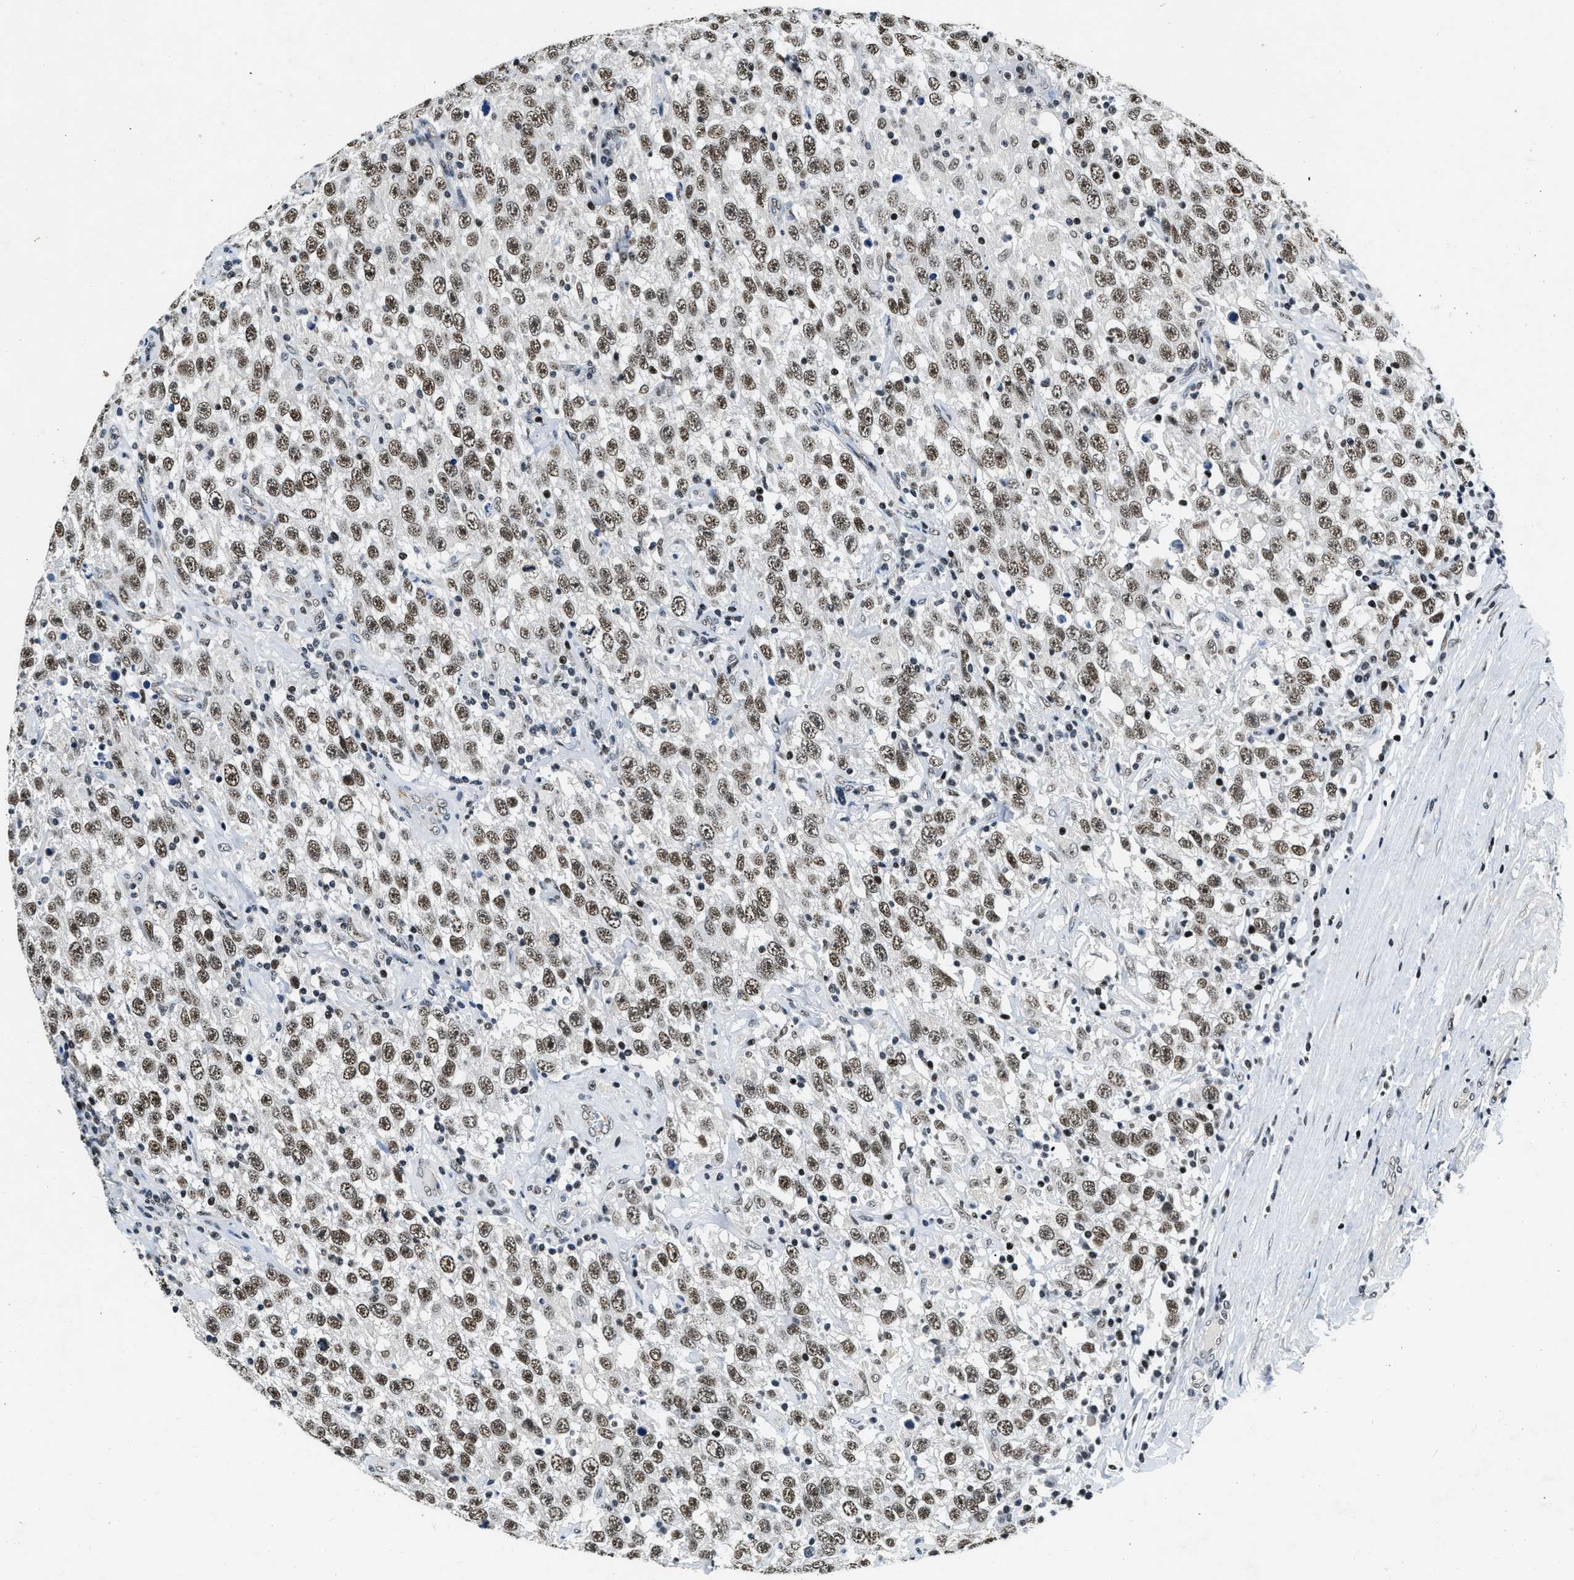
{"staining": {"intensity": "moderate", "quantity": ">75%", "location": "nuclear"}, "tissue": "testis cancer", "cell_type": "Tumor cells", "image_type": "cancer", "snomed": [{"axis": "morphology", "description": "Seminoma, NOS"}, {"axis": "topography", "description": "Testis"}], "caption": "Protein staining by immunohistochemistry (IHC) demonstrates moderate nuclear staining in approximately >75% of tumor cells in testis seminoma.", "gene": "CCNE1", "patient": {"sex": "male", "age": 41}}